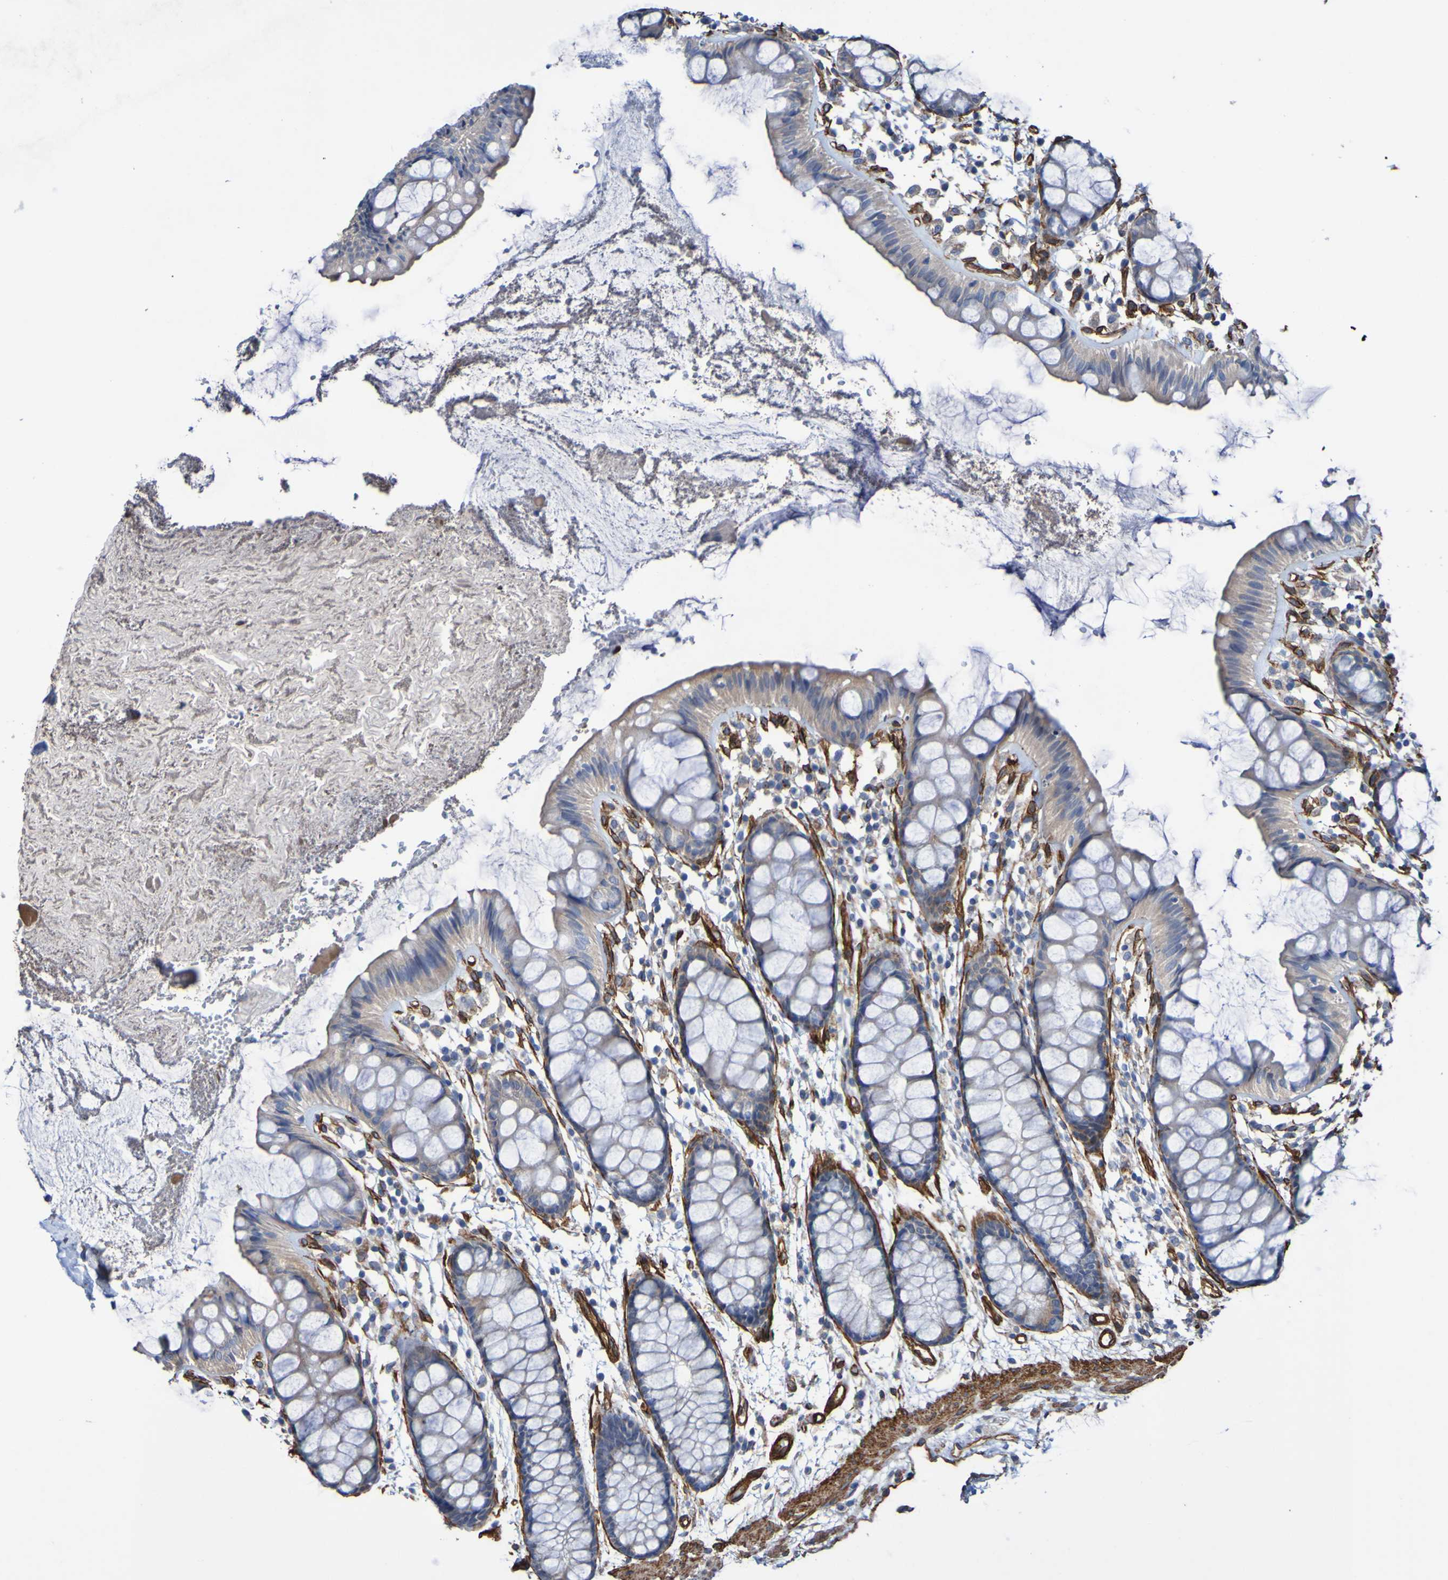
{"staining": {"intensity": "weak", "quantity": ">75%", "location": "cytoplasmic/membranous"}, "tissue": "rectum", "cell_type": "Glandular cells", "image_type": "normal", "snomed": [{"axis": "morphology", "description": "Normal tissue, NOS"}, {"axis": "topography", "description": "Rectum"}], "caption": "Immunohistochemistry (IHC) (DAB) staining of normal human rectum displays weak cytoplasmic/membranous protein staining in about >75% of glandular cells. The staining was performed using DAB to visualize the protein expression in brown, while the nuclei were stained in blue with hematoxylin (Magnification: 20x).", "gene": "ELMOD3", "patient": {"sex": "female", "age": 66}}